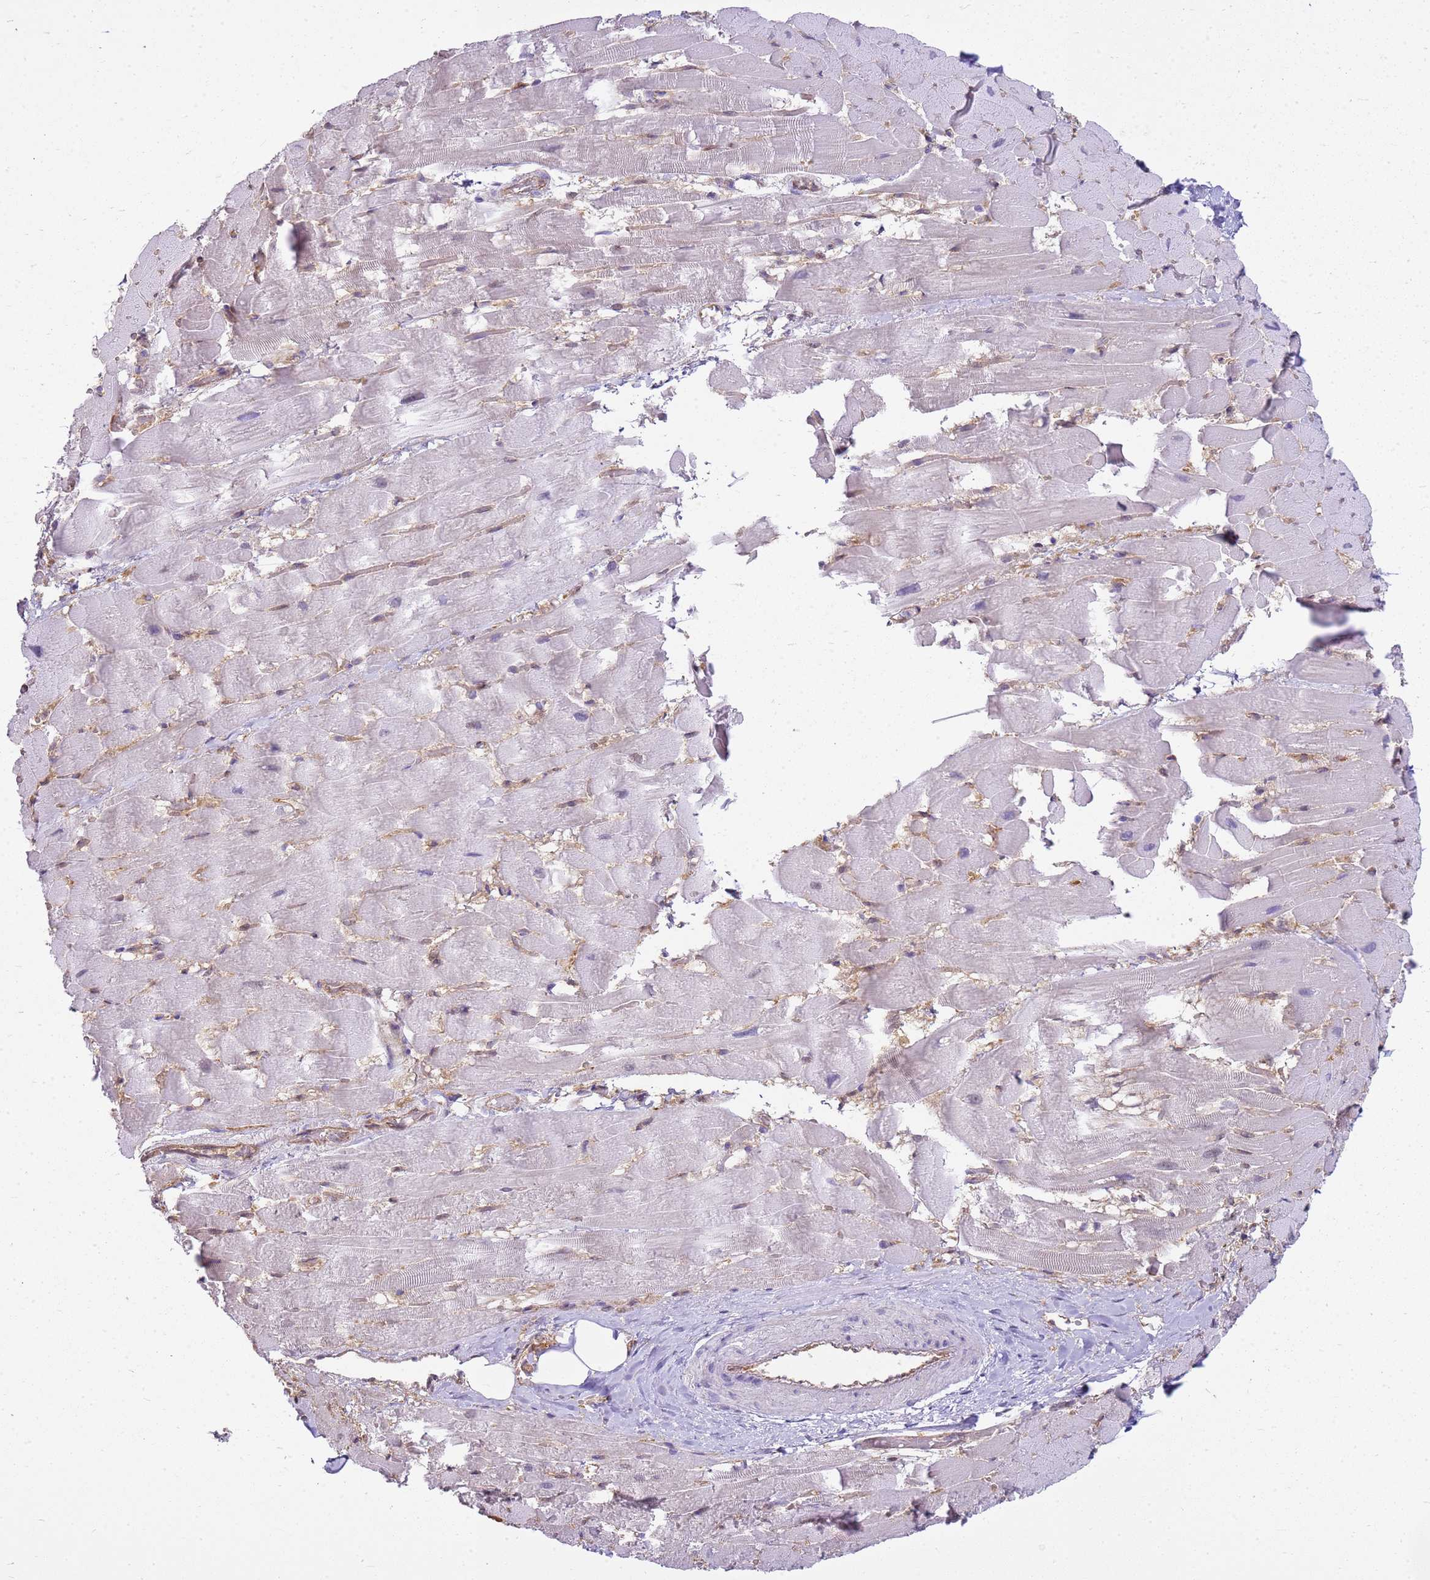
{"staining": {"intensity": "weak", "quantity": "<25%", "location": "cytoplasmic/membranous"}, "tissue": "heart muscle", "cell_type": "Cardiomyocytes", "image_type": "normal", "snomed": [{"axis": "morphology", "description": "Normal tissue, NOS"}, {"axis": "topography", "description": "Heart"}], "caption": "This is a histopathology image of immunohistochemistry staining of benign heart muscle, which shows no expression in cardiomyocytes.", "gene": "YWHAE", "patient": {"sex": "male", "age": 37}}